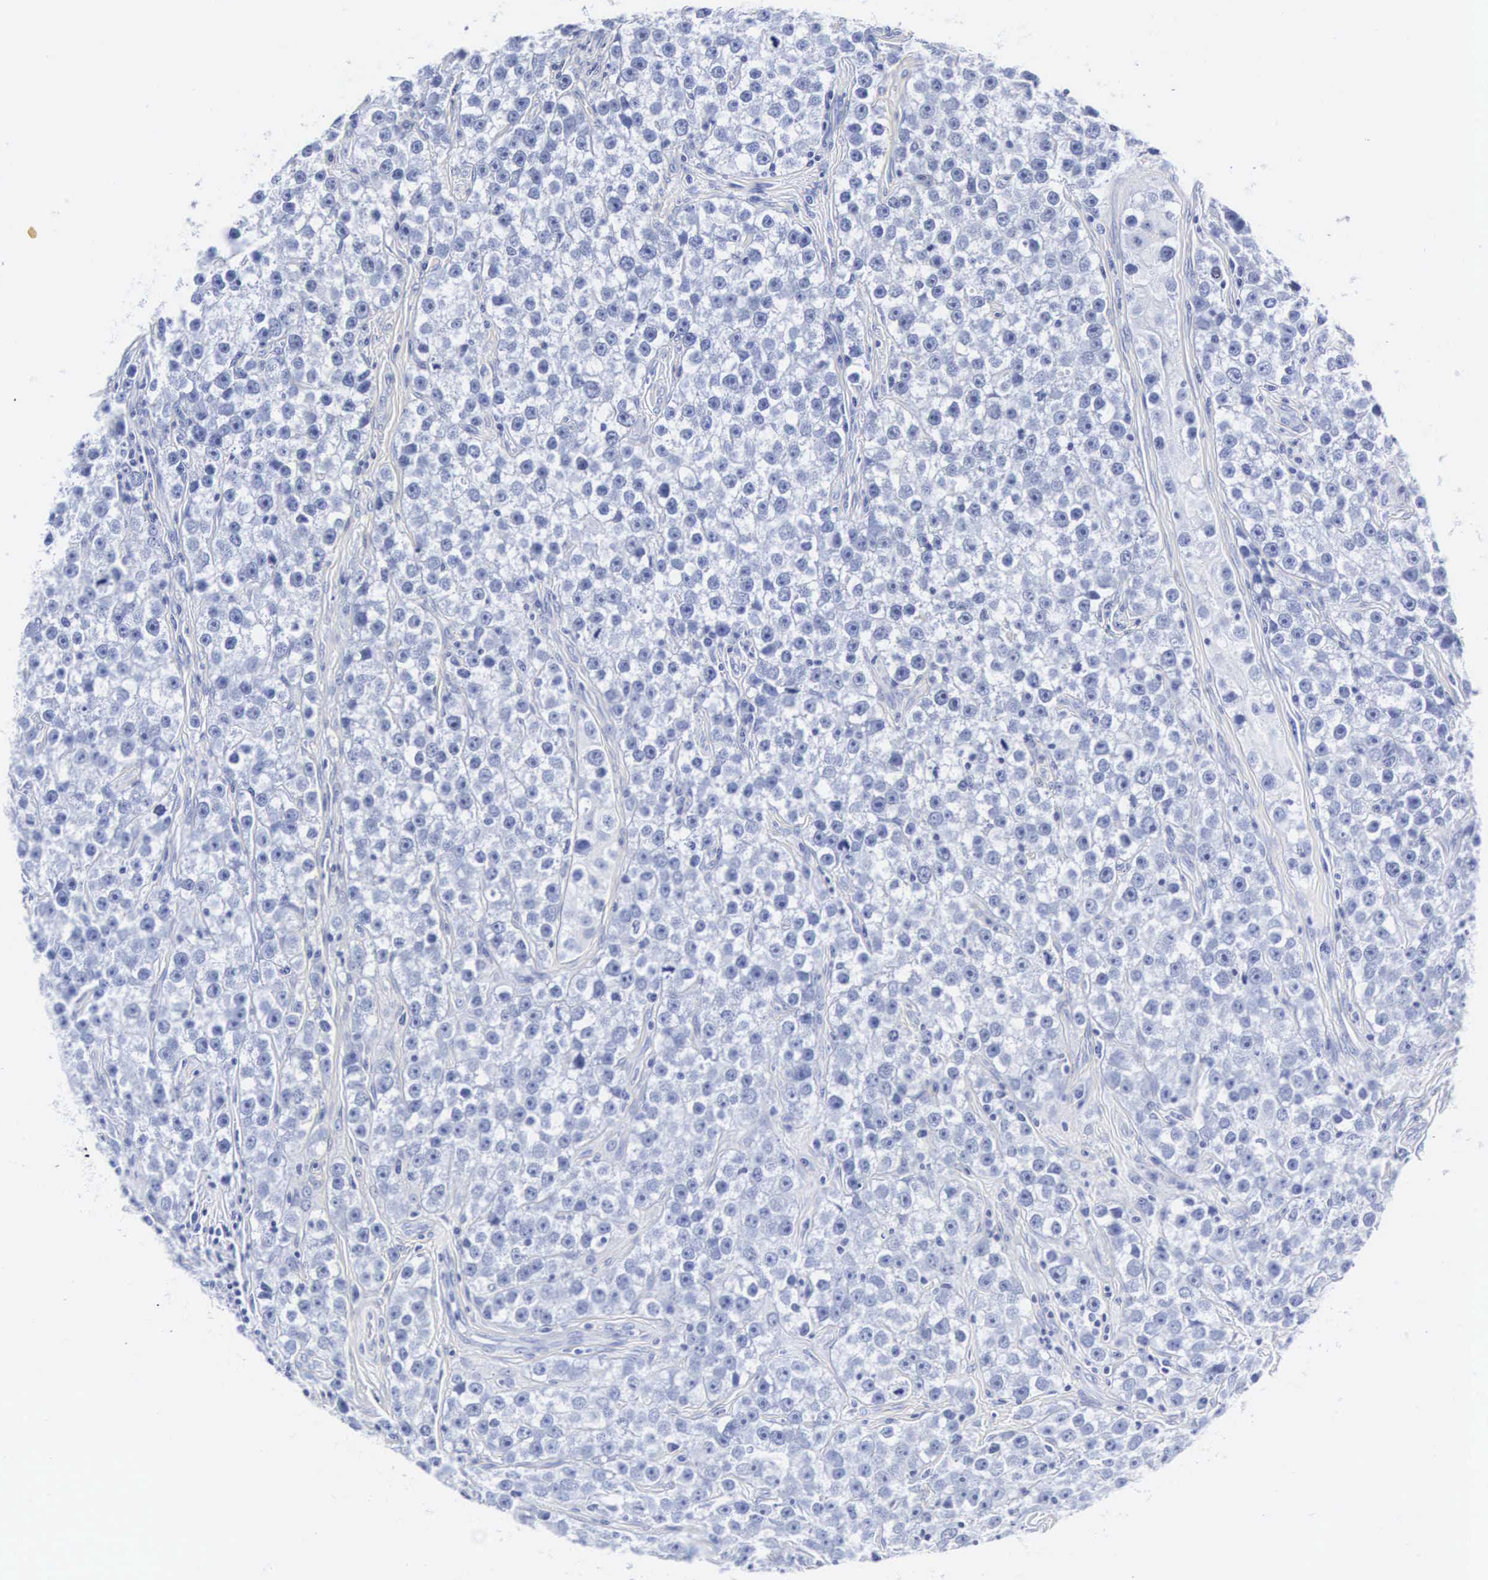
{"staining": {"intensity": "negative", "quantity": "none", "location": "none"}, "tissue": "testis cancer", "cell_type": "Tumor cells", "image_type": "cancer", "snomed": [{"axis": "morphology", "description": "Seminoma, NOS"}, {"axis": "topography", "description": "Testis"}], "caption": "Tumor cells are negative for protein expression in human seminoma (testis).", "gene": "INS", "patient": {"sex": "male", "age": 32}}